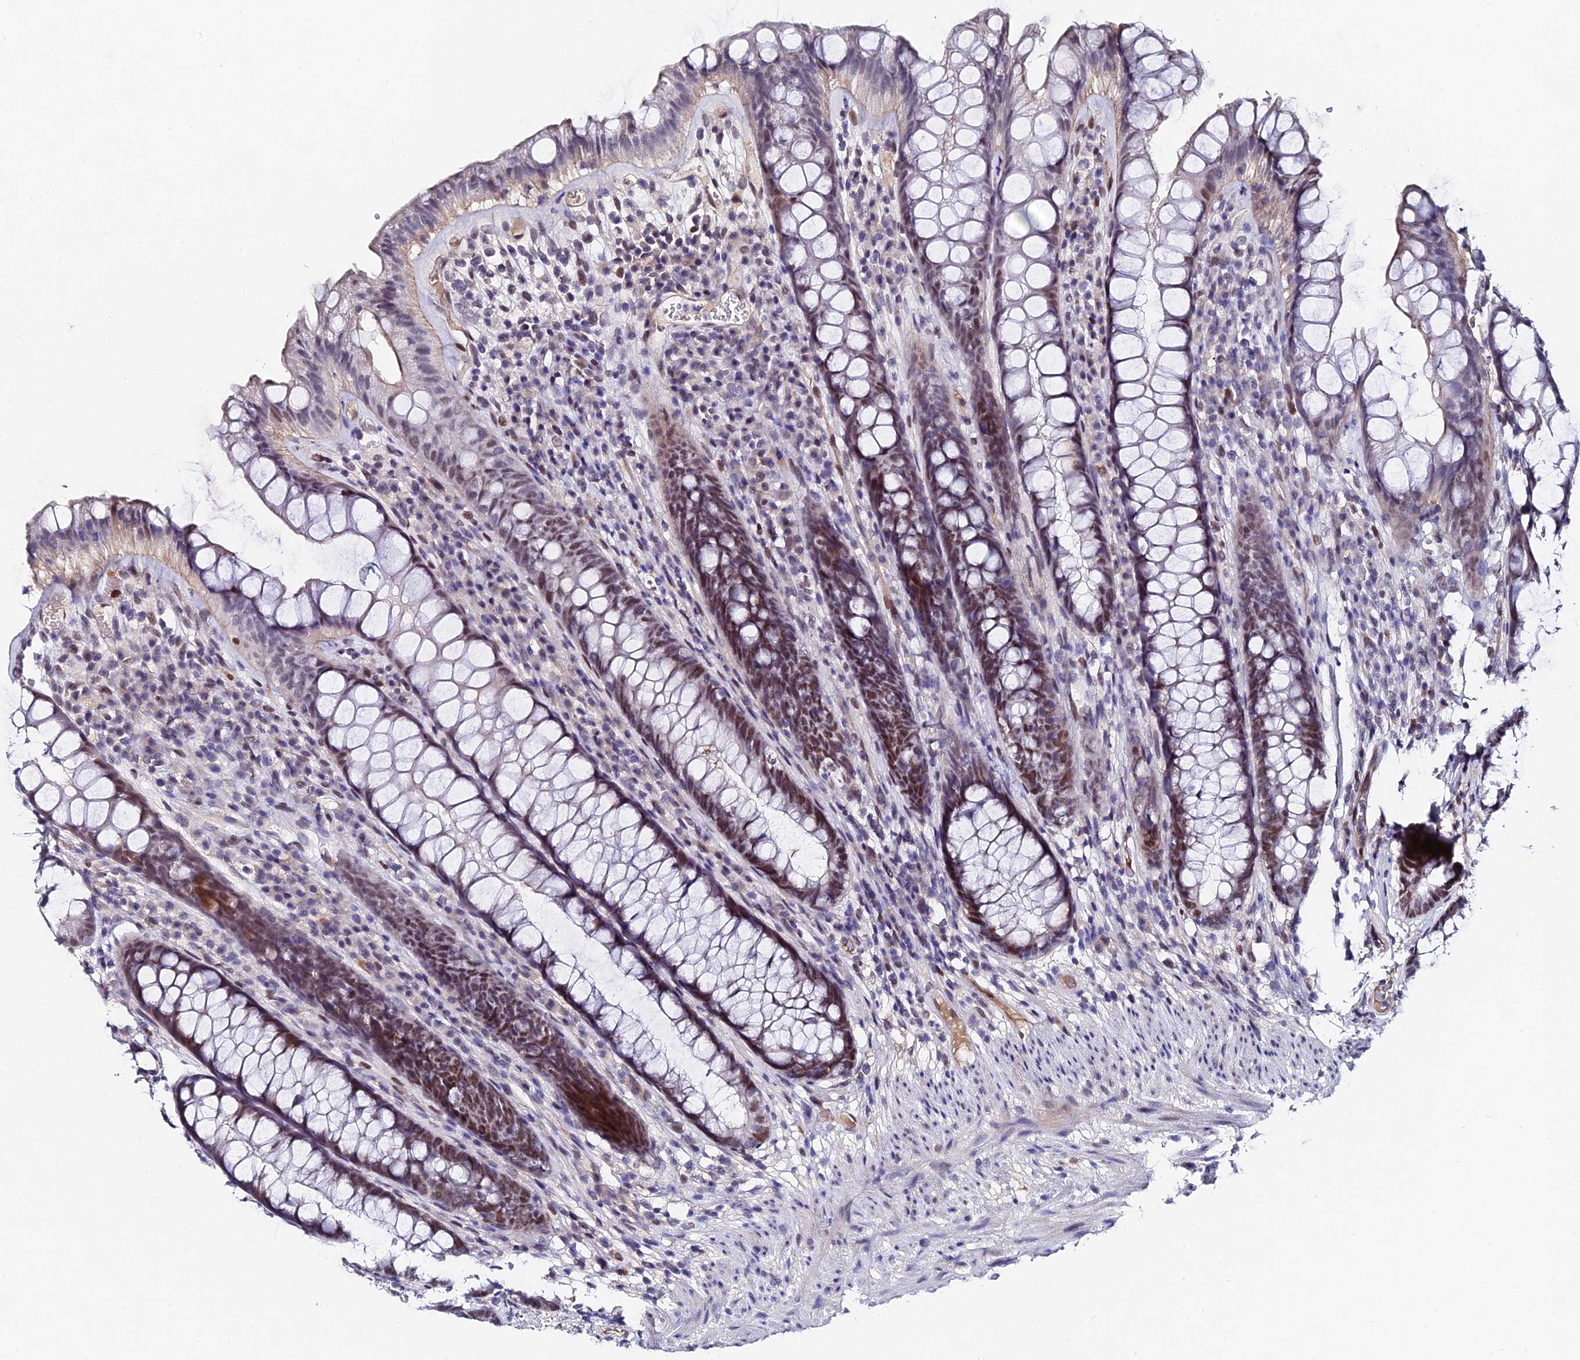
{"staining": {"intensity": "moderate", "quantity": "25%-75%", "location": "nuclear"}, "tissue": "rectum", "cell_type": "Glandular cells", "image_type": "normal", "snomed": [{"axis": "morphology", "description": "Normal tissue, NOS"}, {"axis": "topography", "description": "Rectum"}], "caption": "High-power microscopy captured an immunohistochemistry micrograph of benign rectum, revealing moderate nuclear staining in approximately 25%-75% of glandular cells. The protein is stained brown, and the nuclei are stained in blue (DAB IHC with brightfield microscopy, high magnification).", "gene": "TRIM24", "patient": {"sex": "male", "age": 74}}